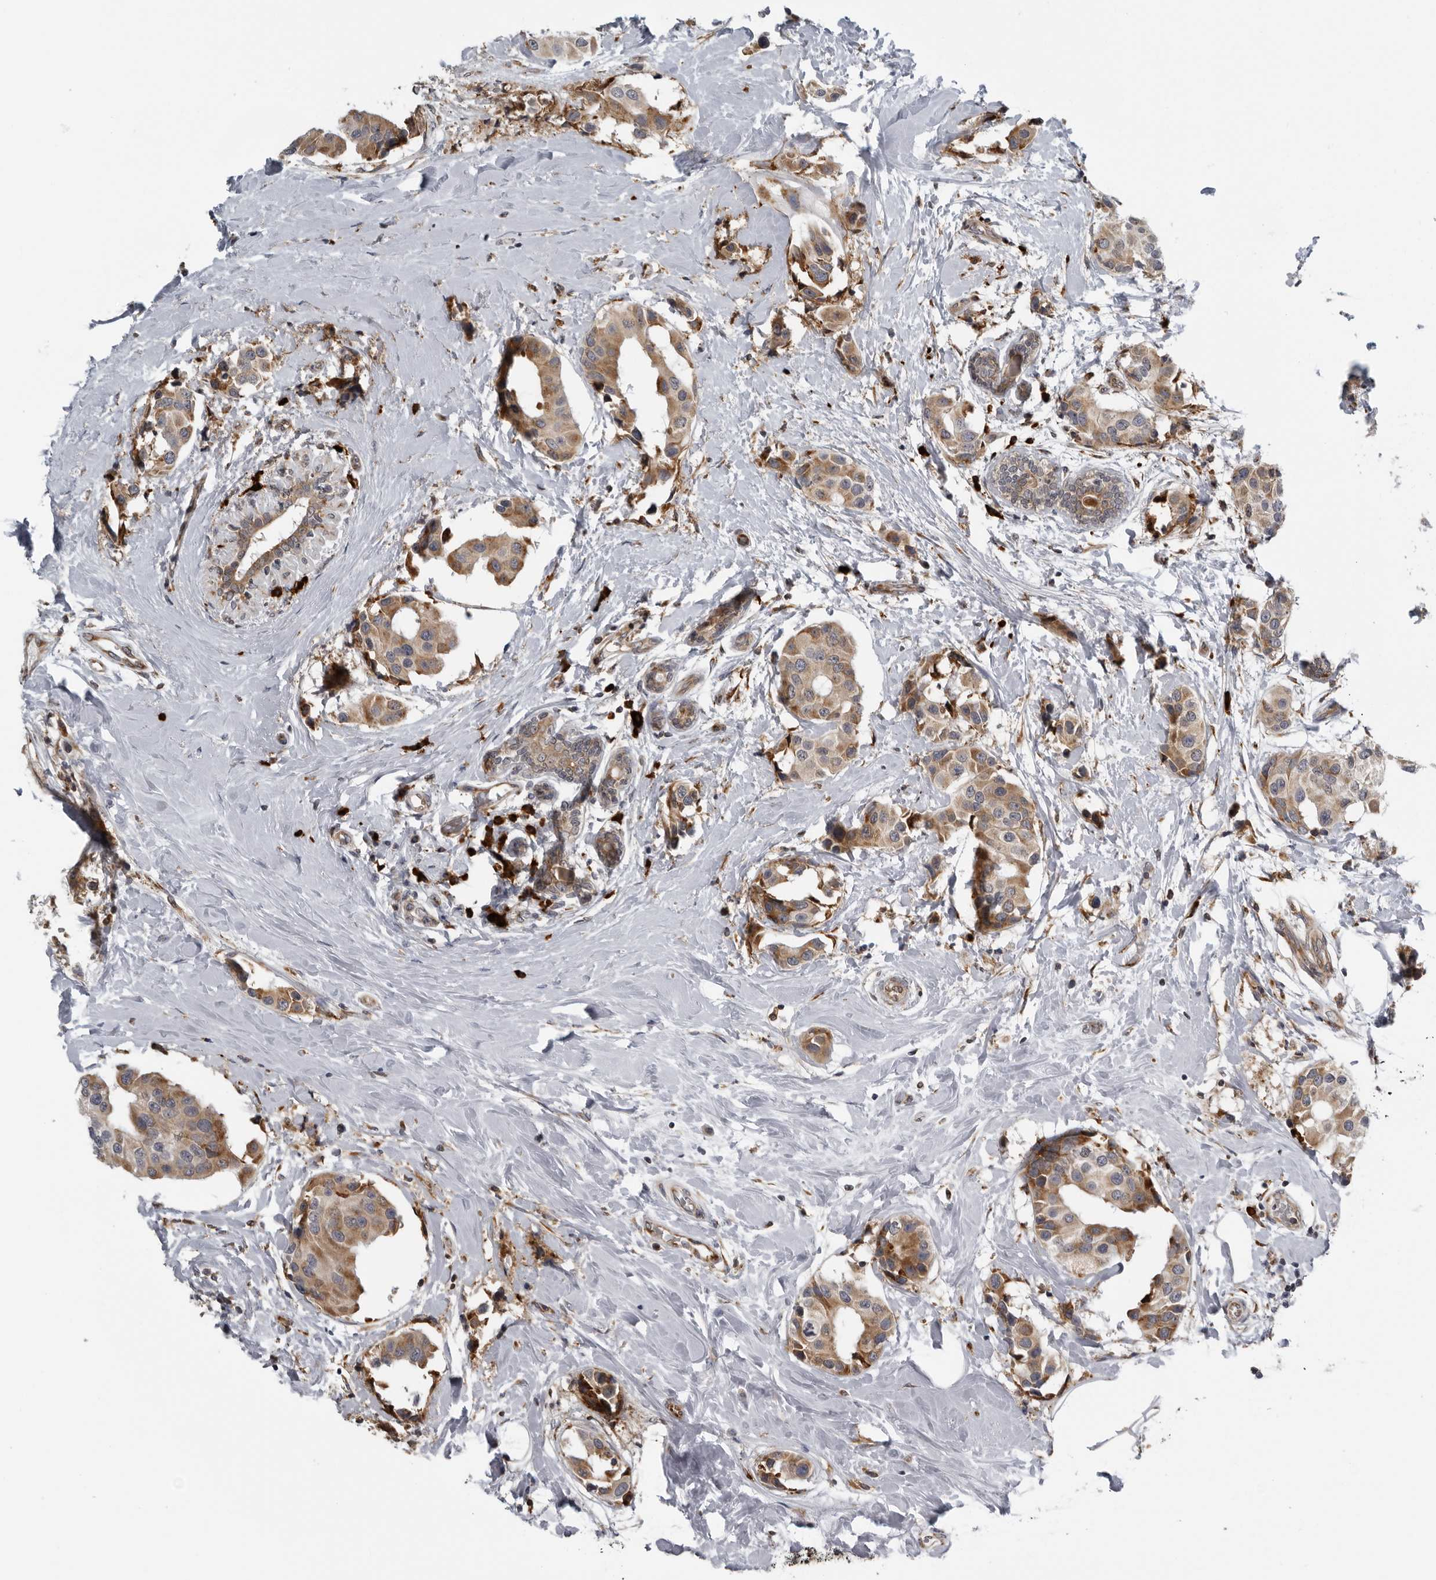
{"staining": {"intensity": "moderate", "quantity": ">75%", "location": "cytoplasmic/membranous"}, "tissue": "breast cancer", "cell_type": "Tumor cells", "image_type": "cancer", "snomed": [{"axis": "morphology", "description": "Normal tissue, NOS"}, {"axis": "morphology", "description": "Duct carcinoma"}, {"axis": "topography", "description": "Breast"}], "caption": "Protein staining demonstrates moderate cytoplasmic/membranous positivity in about >75% of tumor cells in infiltrating ductal carcinoma (breast).", "gene": "ALPK2", "patient": {"sex": "female", "age": 39}}